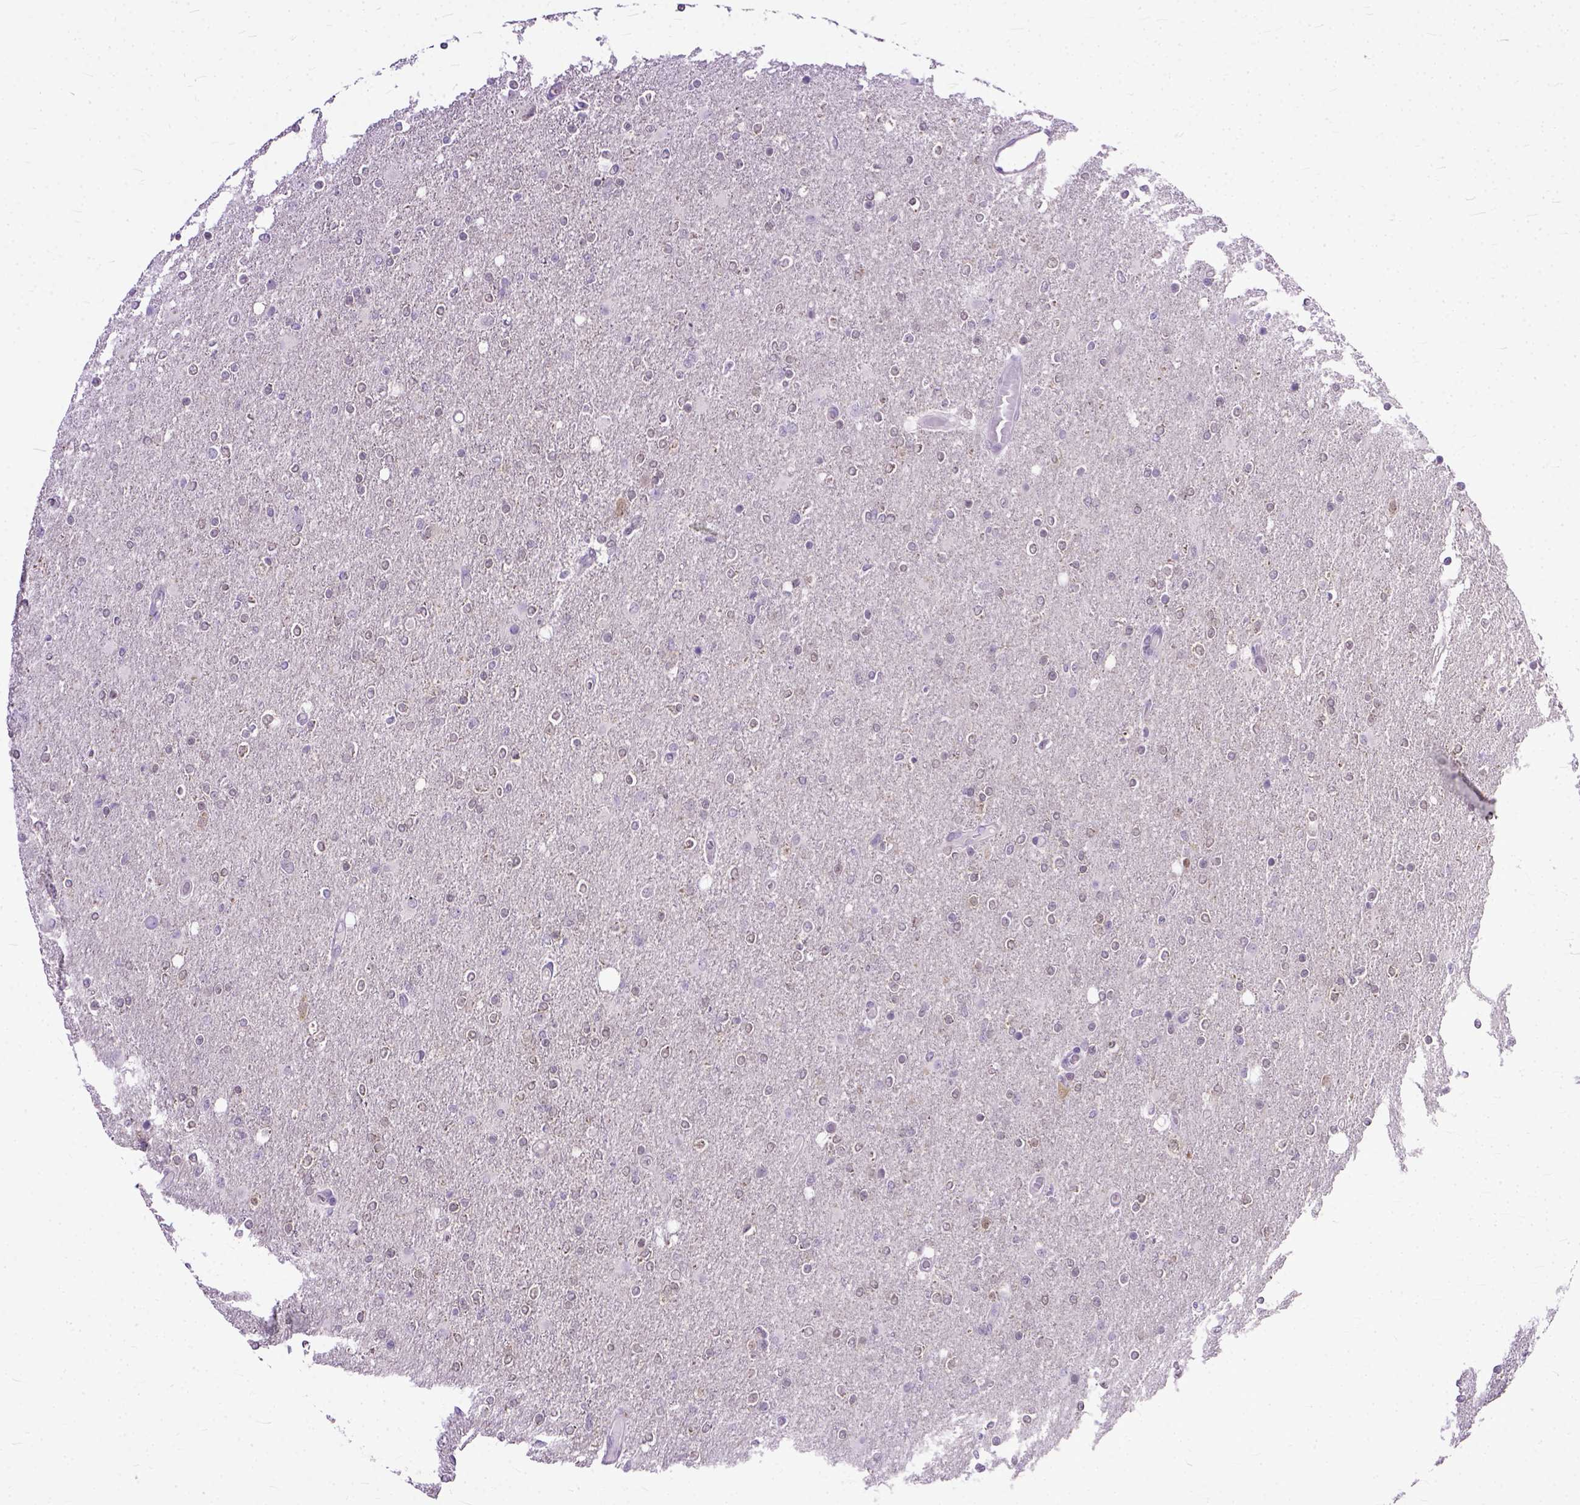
{"staining": {"intensity": "weak", "quantity": "25%-75%", "location": "nuclear"}, "tissue": "glioma", "cell_type": "Tumor cells", "image_type": "cancer", "snomed": [{"axis": "morphology", "description": "Glioma, malignant, High grade"}, {"axis": "topography", "description": "Cerebral cortex"}], "caption": "IHC of human malignant high-grade glioma reveals low levels of weak nuclear positivity in approximately 25%-75% of tumor cells.", "gene": "TCEAL7", "patient": {"sex": "male", "age": 70}}